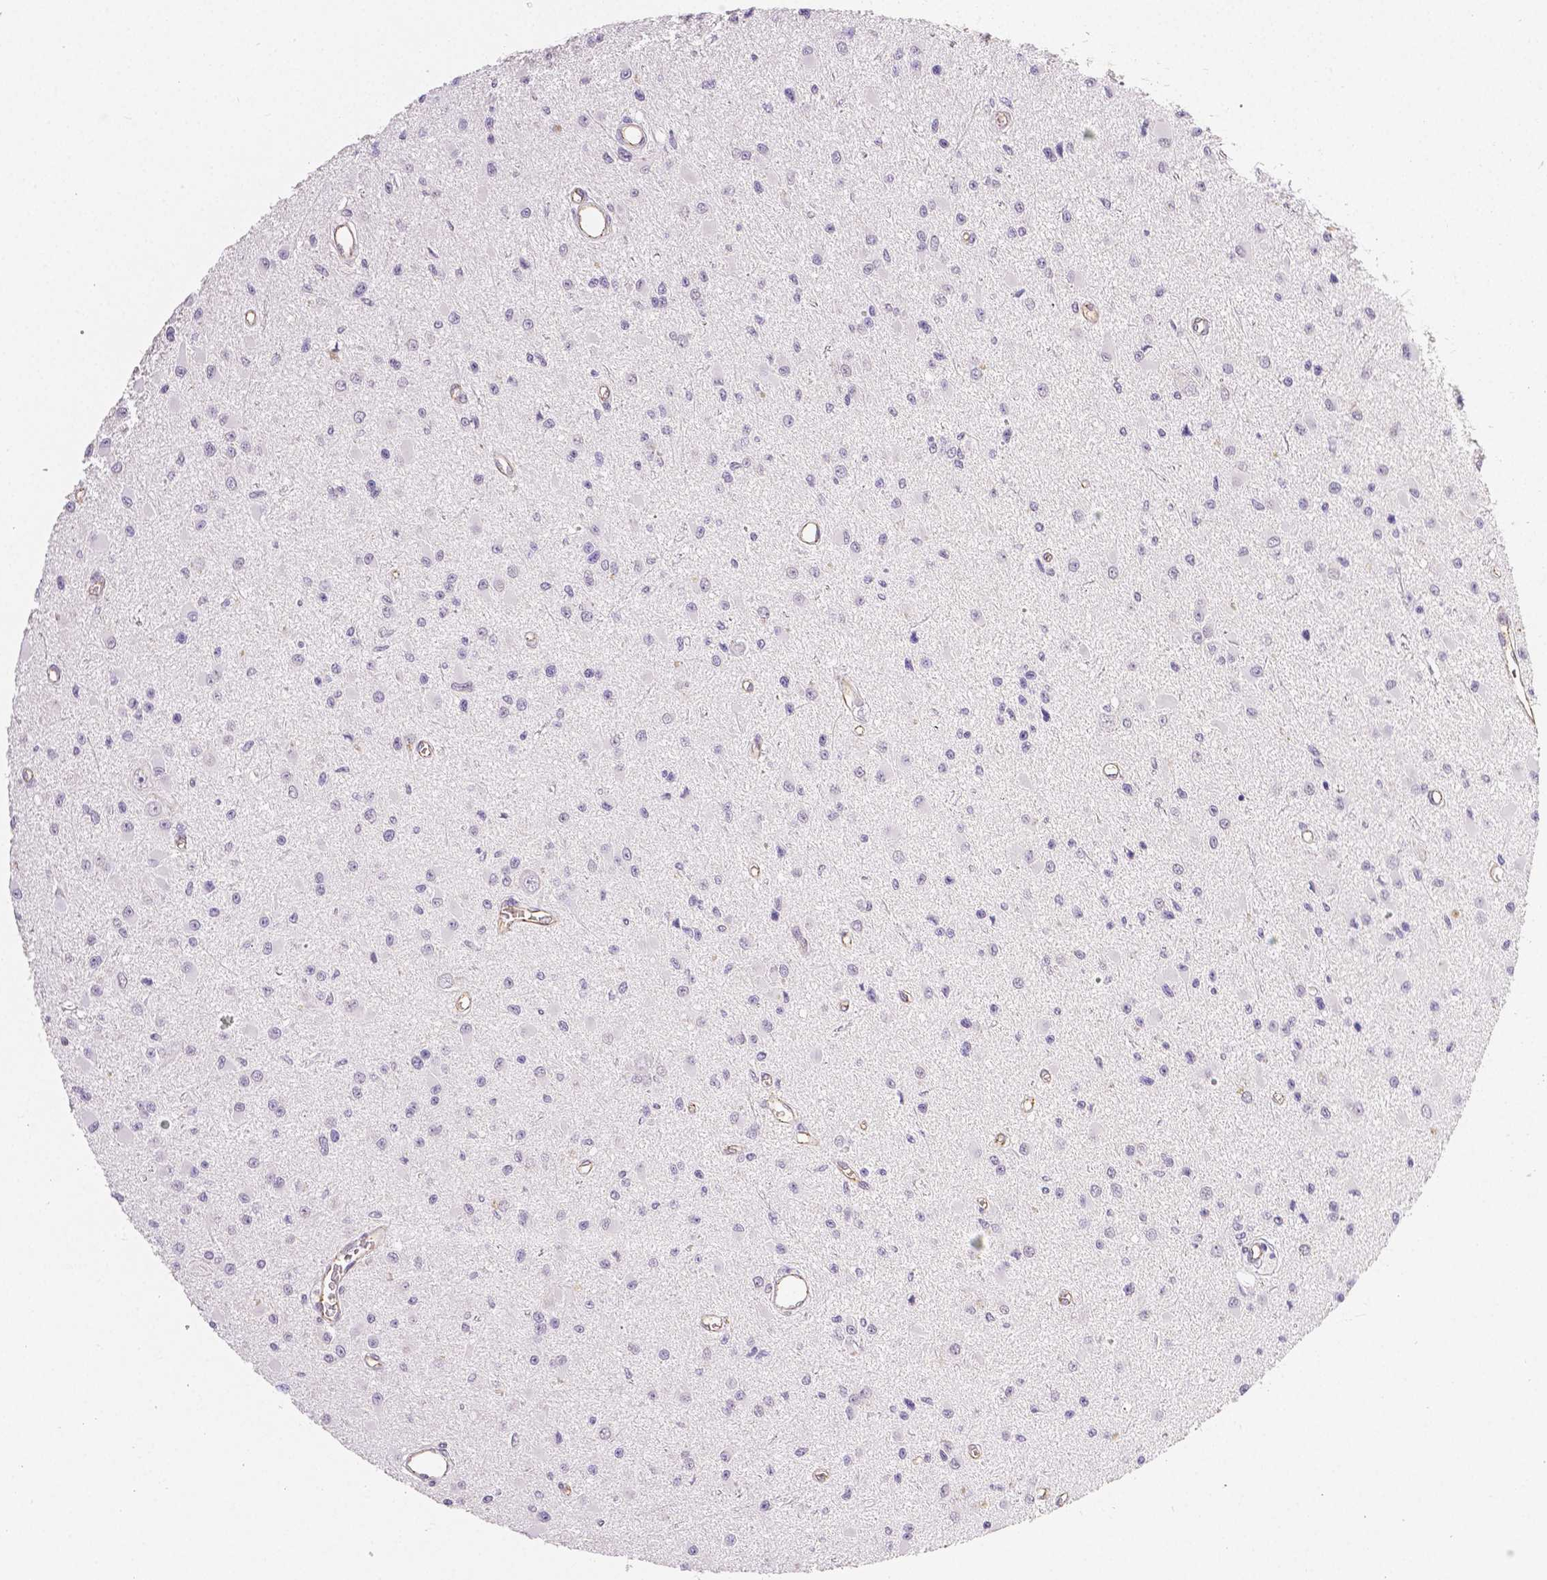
{"staining": {"intensity": "negative", "quantity": "none", "location": "none"}, "tissue": "glioma", "cell_type": "Tumor cells", "image_type": "cancer", "snomed": [{"axis": "morphology", "description": "Glioma, malignant, High grade"}, {"axis": "topography", "description": "Brain"}], "caption": "The histopathology image demonstrates no staining of tumor cells in high-grade glioma (malignant).", "gene": "OCLN", "patient": {"sex": "male", "age": 54}}